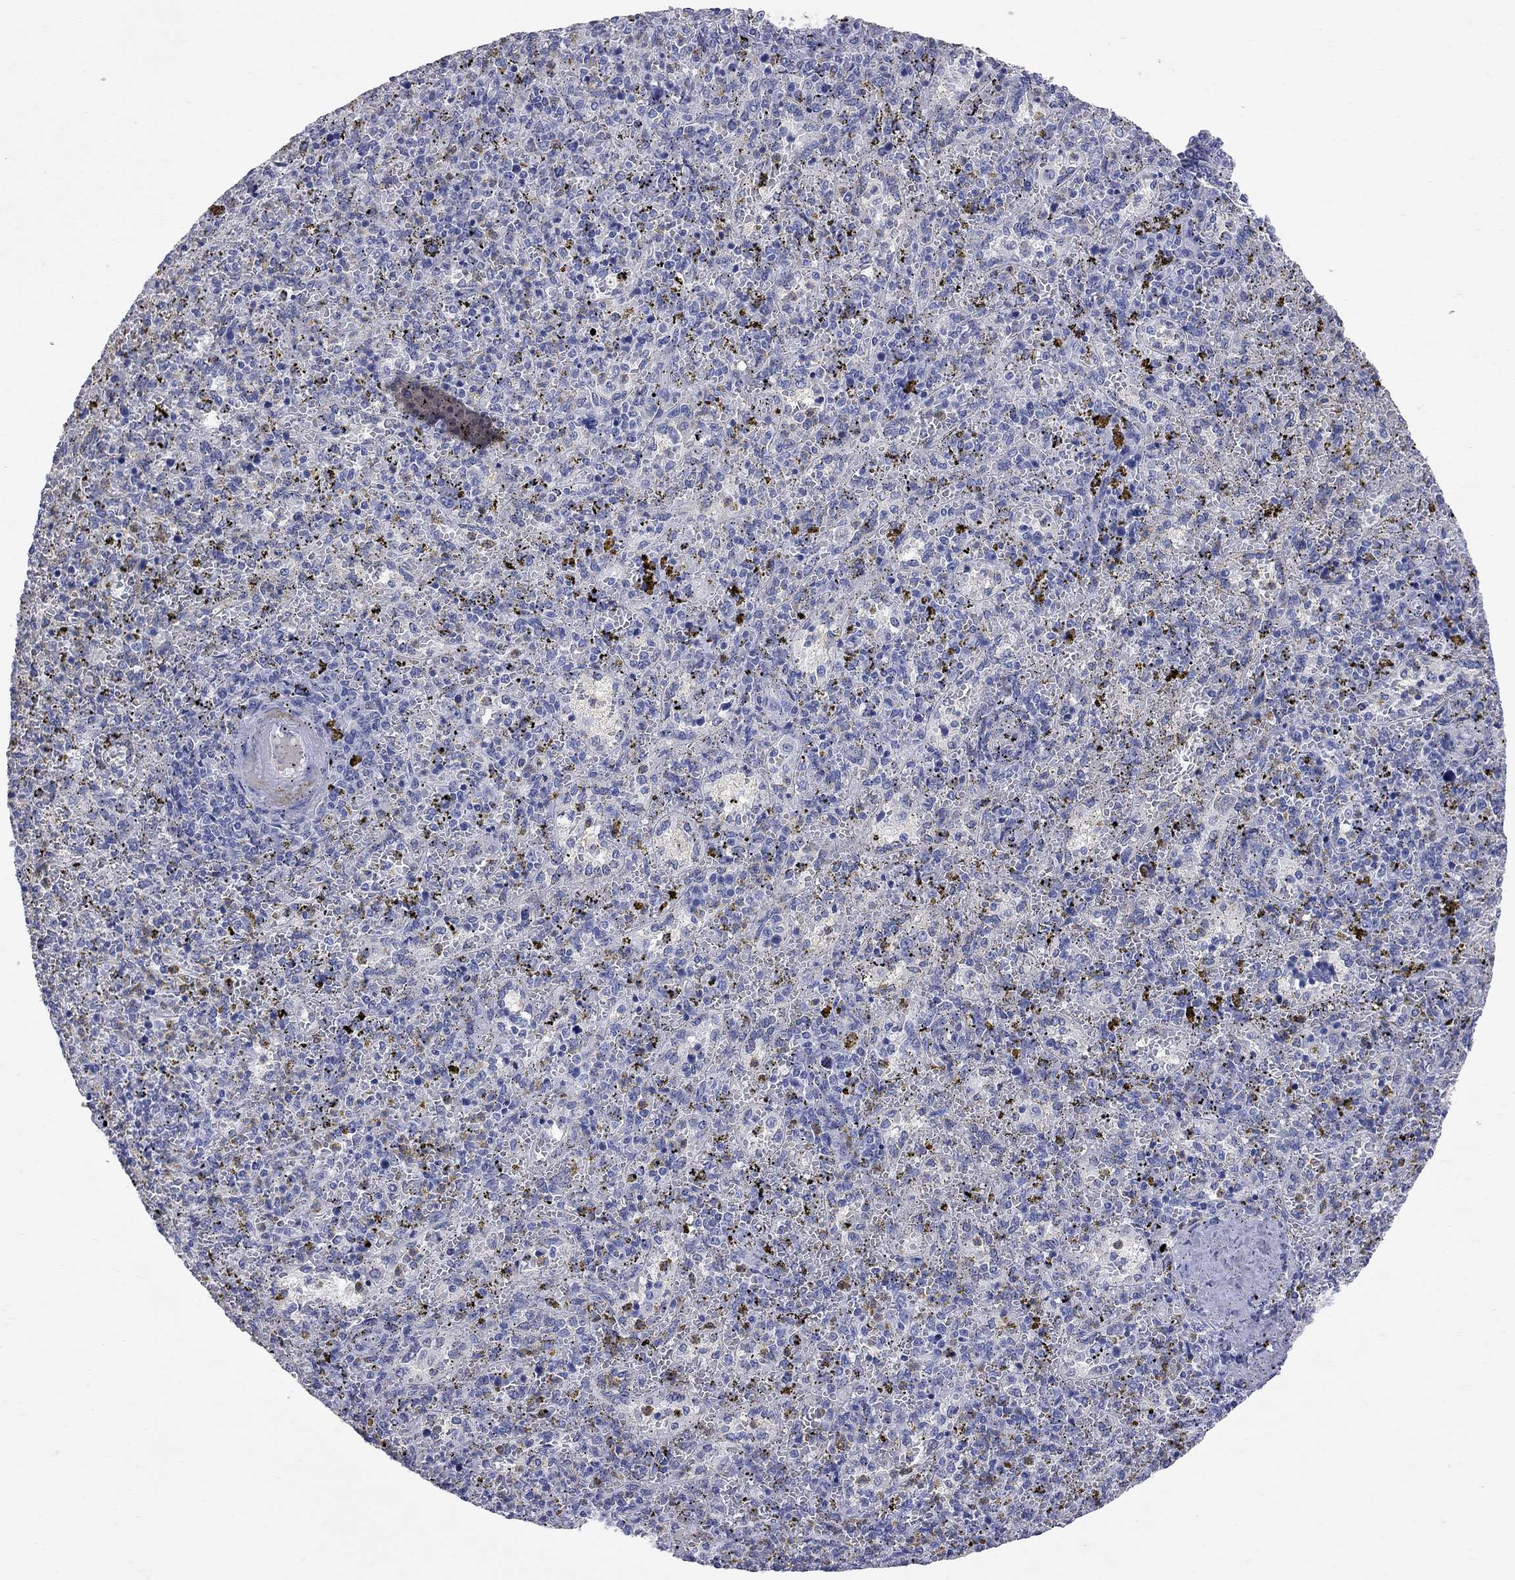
{"staining": {"intensity": "moderate", "quantity": "<25%", "location": "cytoplasmic/membranous"}, "tissue": "spleen", "cell_type": "Cells in red pulp", "image_type": "normal", "snomed": [{"axis": "morphology", "description": "Normal tissue, NOS"}, {"axis": "topography", "description": "Spleen"}], "caption": "Immunohistochemistry (IHC) of benign human spleen reveals low levels of moderate cytoplasmic/membranous staining in approximately <25% of cells in red pulp.", "gene": "FAM221B", "patient": {"sex": "female", "age": 50}}